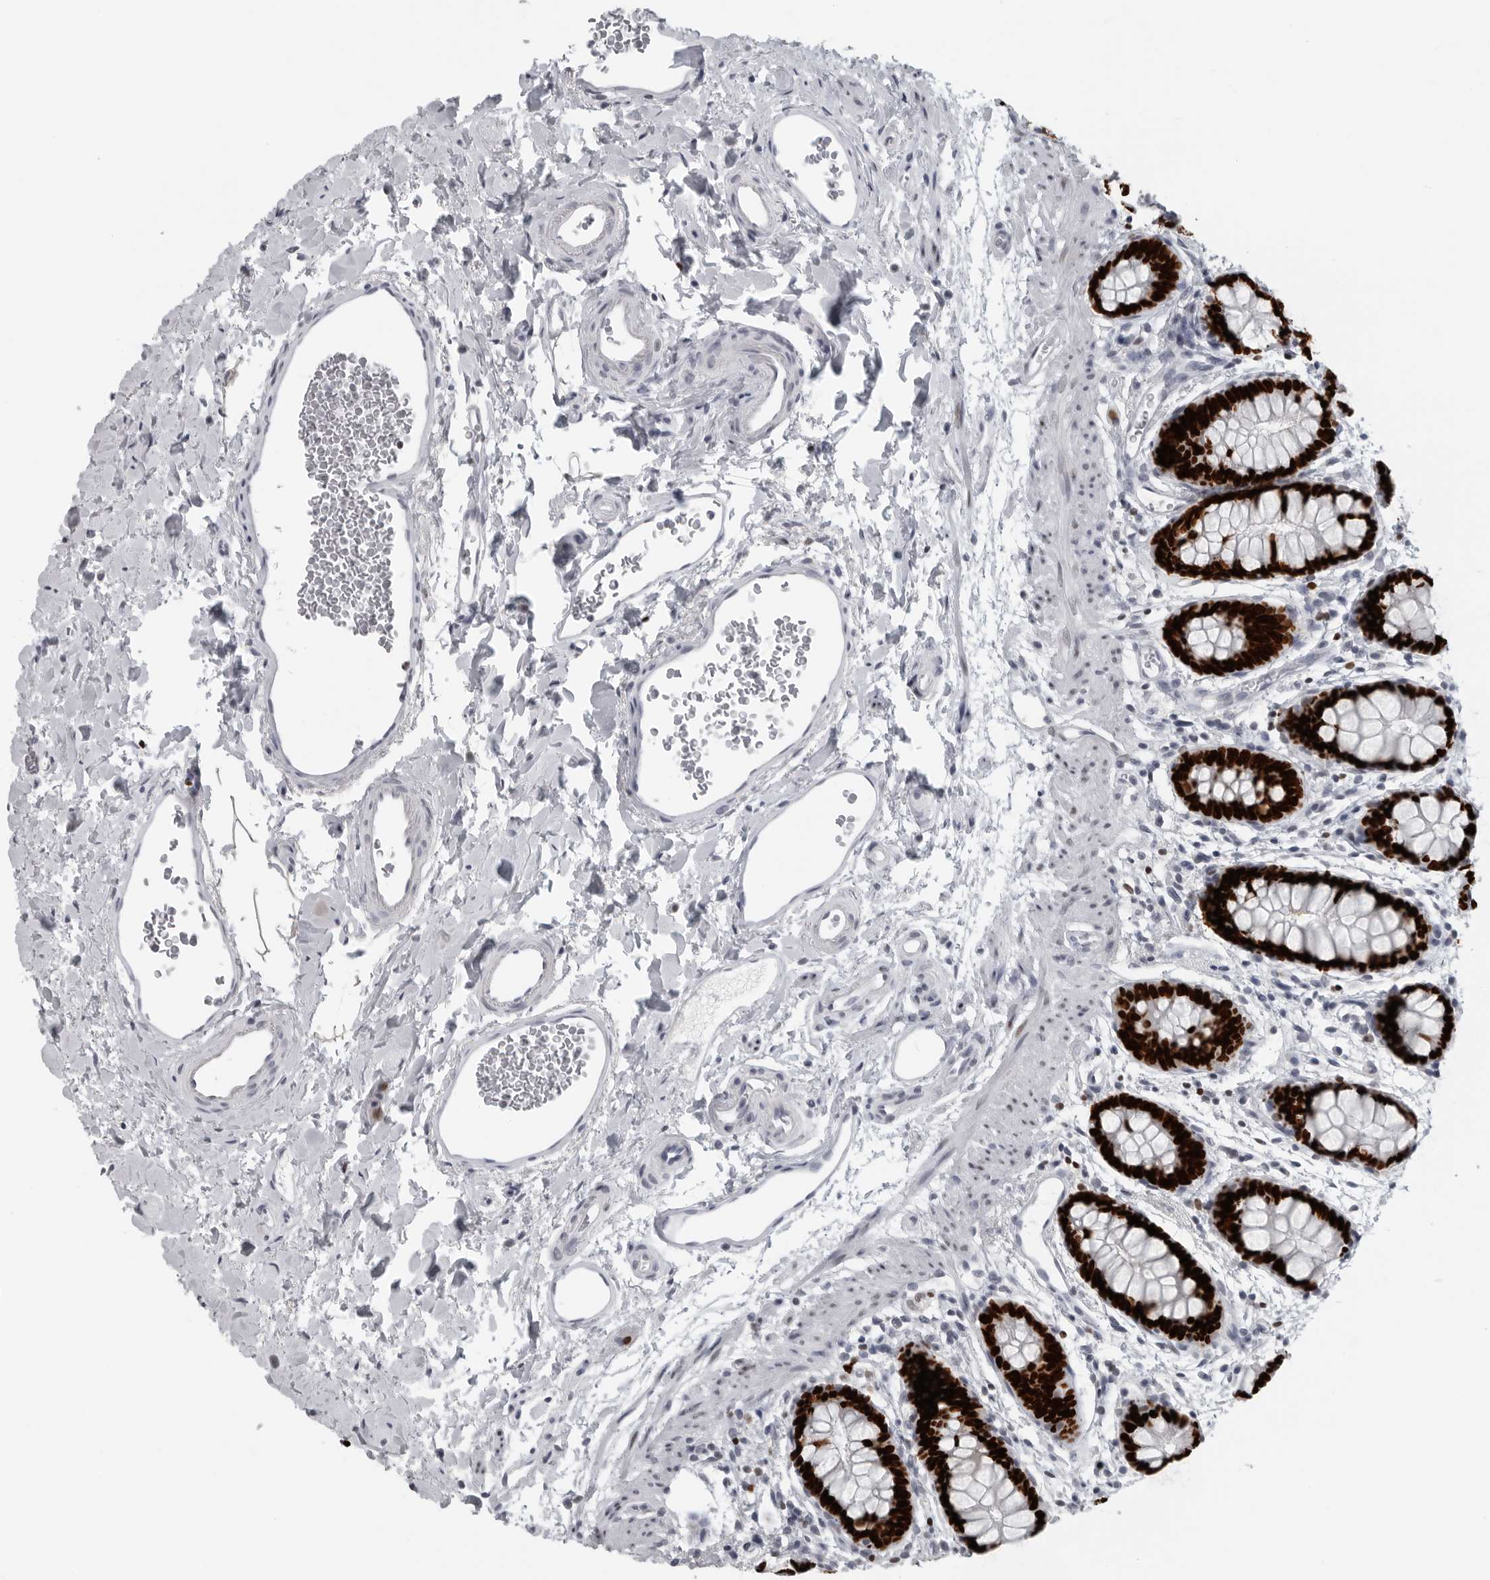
{"staining": {"intensity": "strong", "quantity": ">75%", "location": "nuclear"}, "tissue": "rectum", "cell_type": "Glandular cells", "image_type": "normal", "snomed": [{"axis": "morphology", "description": "Normal tissue, NOS"}, {"axis": "topography", "description": "Rectum"}], "caption": "This is an image of immunohistochemistry (IHC) staining of benign rectum, which shows strong positivity in the nuclear of glandular cells.", "gene": "SATB2", "patient": {"sex": "female", "age": 65}}